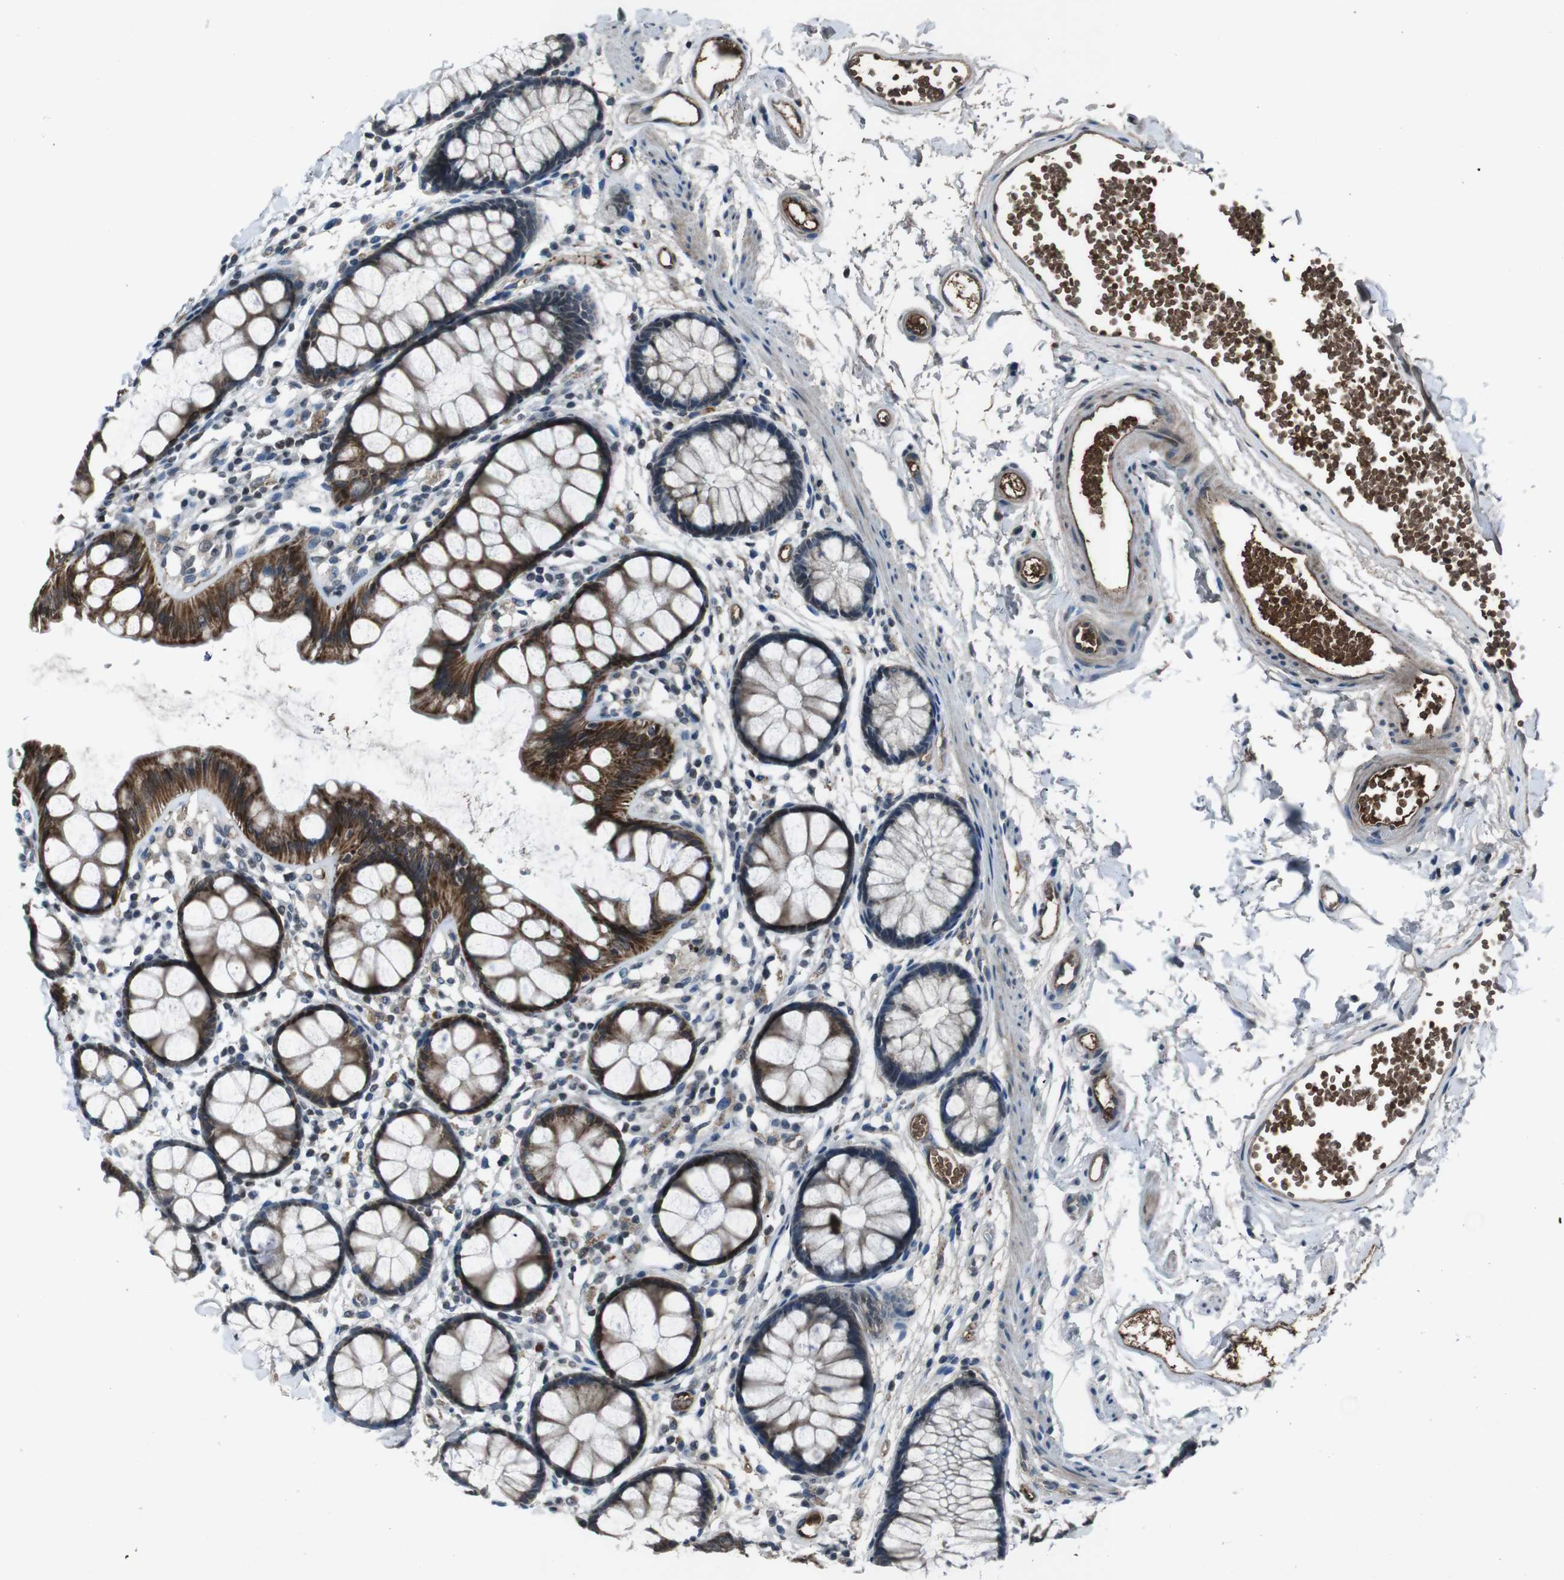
{"staining": {"intensity": "moderate", "quantity": ">75%", "location": "cytoplasmic/membranous"}, "tissue": "rectum", "cell_type": "Glandular cells", "image_type": "normal", "snomed": [{"axis": "morphology", "description": "Normal tissue, NOS"}, {"axis": "topography", "description": "Rectum"}], "caption": "High-magnification brightfield microscopy of normal rectum stained with DAB (3,3'-diaminobenzidine) (brown) and counterstained with hematoxylin (blue). glandular cells exhibit moderate cytoplasmic/membranous staining is present in about>75% of cells. The protein of interest is stained brown, and the nuclei are stained in blue (DAB (3,3'-diaminobenzidine) IHC with brightfield microscopy, high magnification).", "gene": "UGT1A6", "patient": {"sex": "female", "age": 66}}